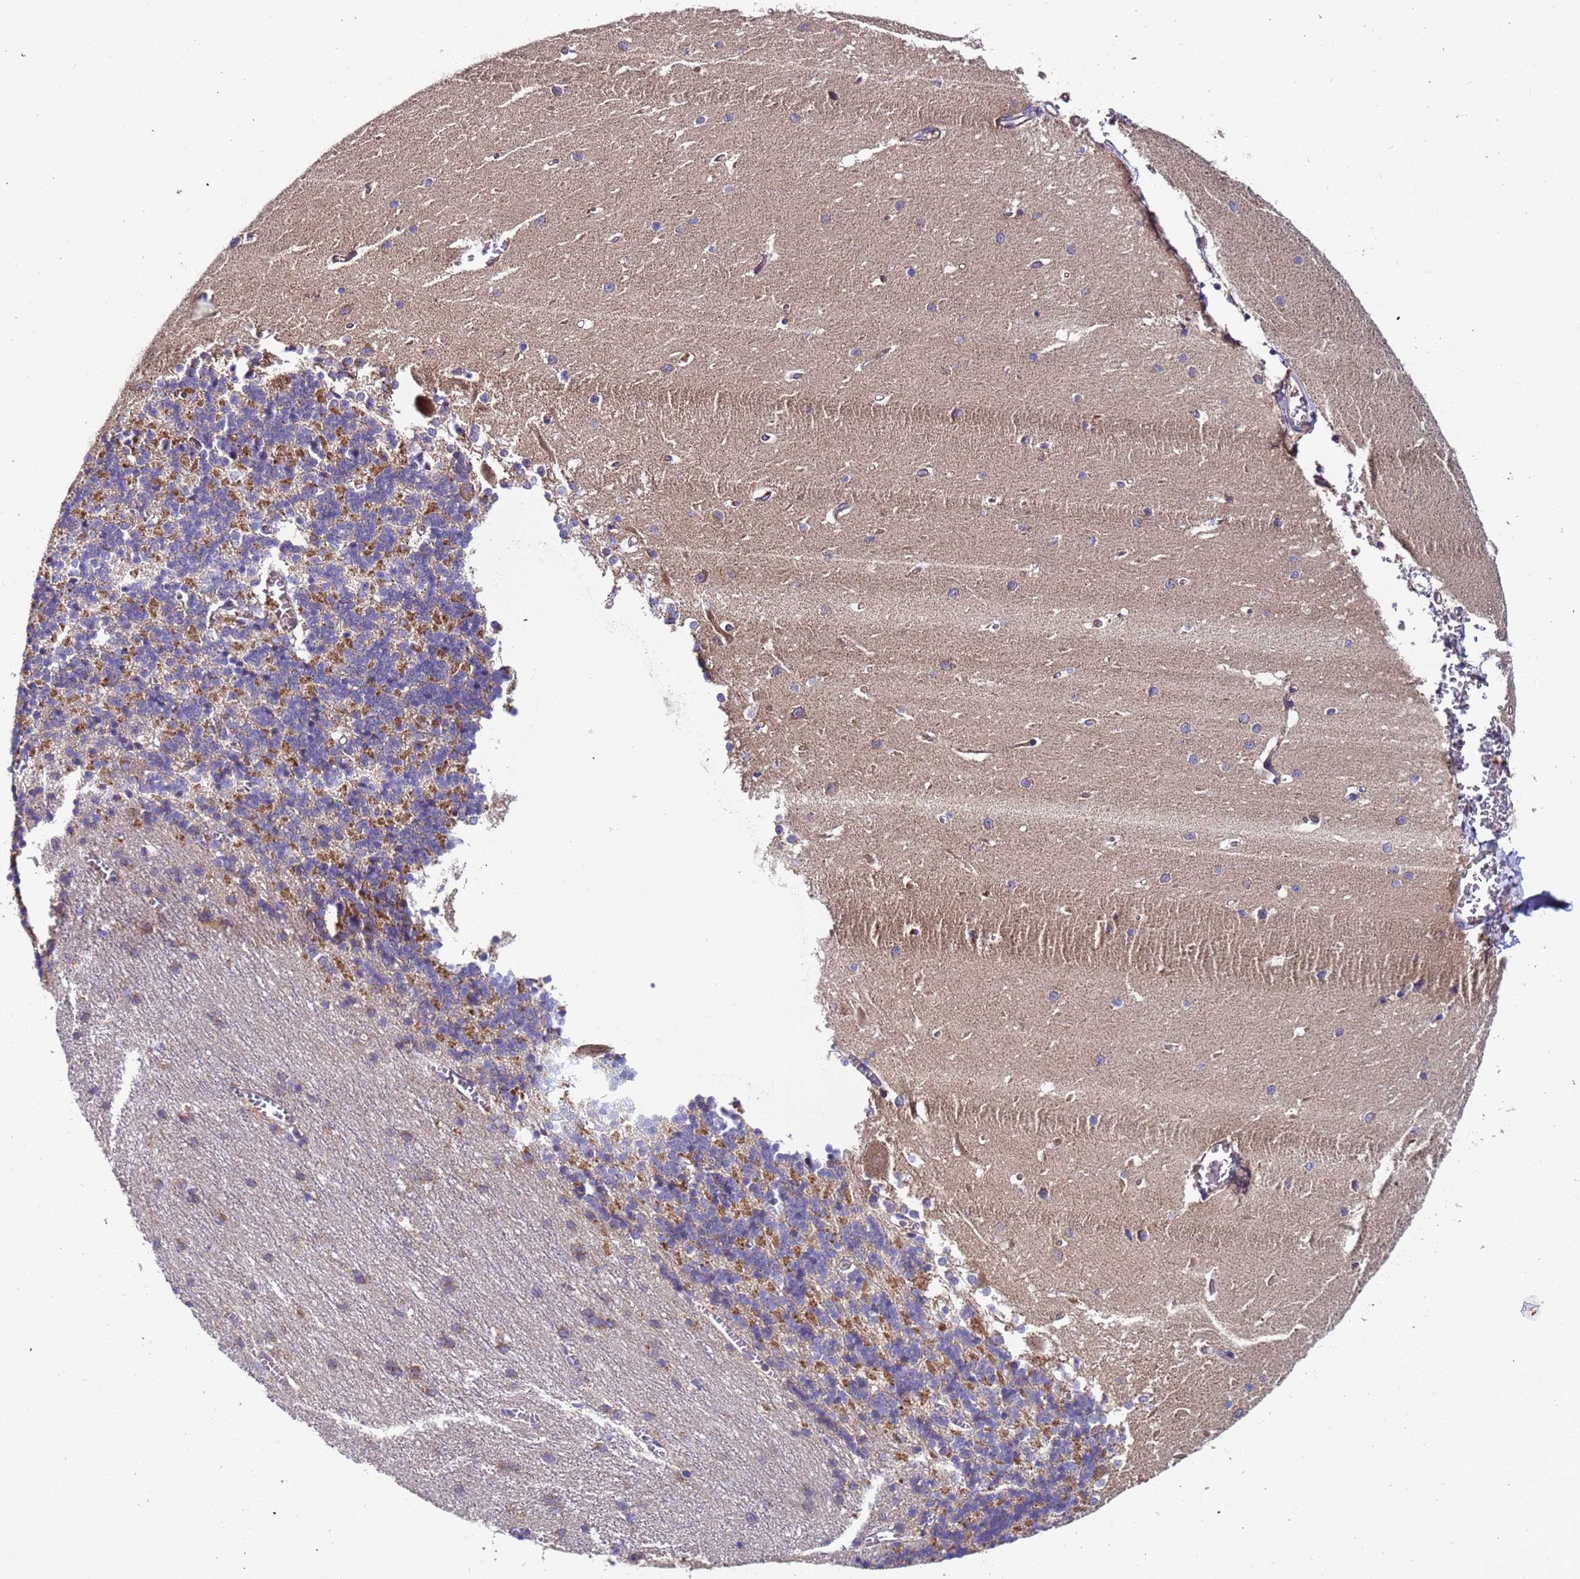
{"staining": {"intensity": "moderate", "quantity": "<25%", "location": "cytoplasmic/membranous"}, "tissue": "cerebellum", "cell_type": "Cells in granular layer", "image_type": "normal", "snomed": [{"axis": "morphology", "description": "Normal tissue, NOS"}, {"axis": "topography", "description": "Cerebellum"}], "caption": "Human cerebellum stained for a protein (brown) displays moderate cytoplasmic/membranous positive staining in about <25% of cells in granular layer.", "gene": "TMEM126A", "patient": {"sex": "male", "age": 37}}